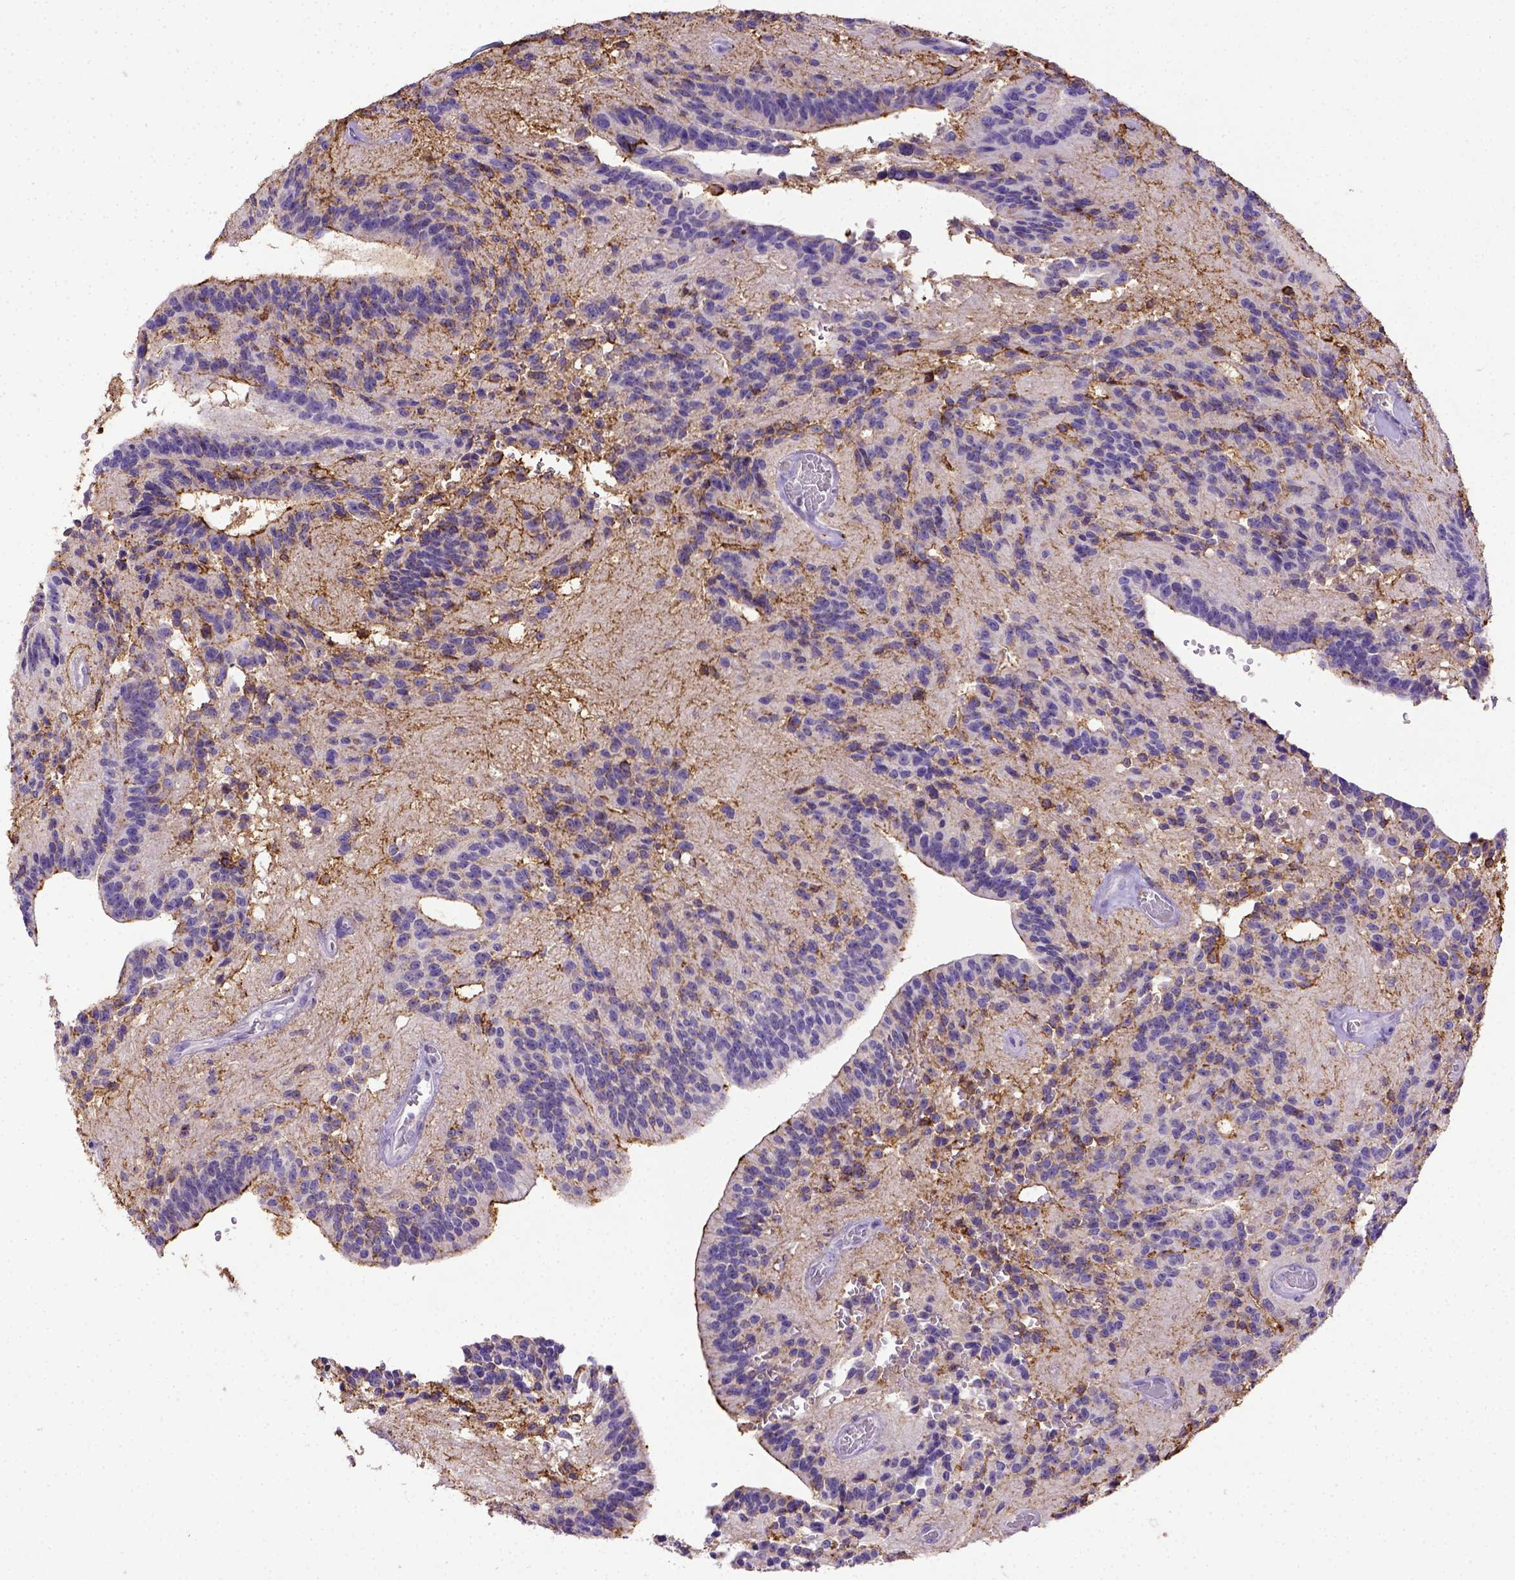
{"staining": {"intensity": "negative", "quantity": "none", "location": "none"}, "tissue": "glioma", "cell_type": "Tumor cells", "image_type": "cancer", "snomed": [{"axis": "morphology", "description": "Glioma, malignant, Low grade"}, {"axis": "topography", "description": "Brain"}], "caption": "An image of human glioma is negative for staining in tumor cells.", "gene": "B3GAT1", "patient": {"sex": "male", "age": 31}}